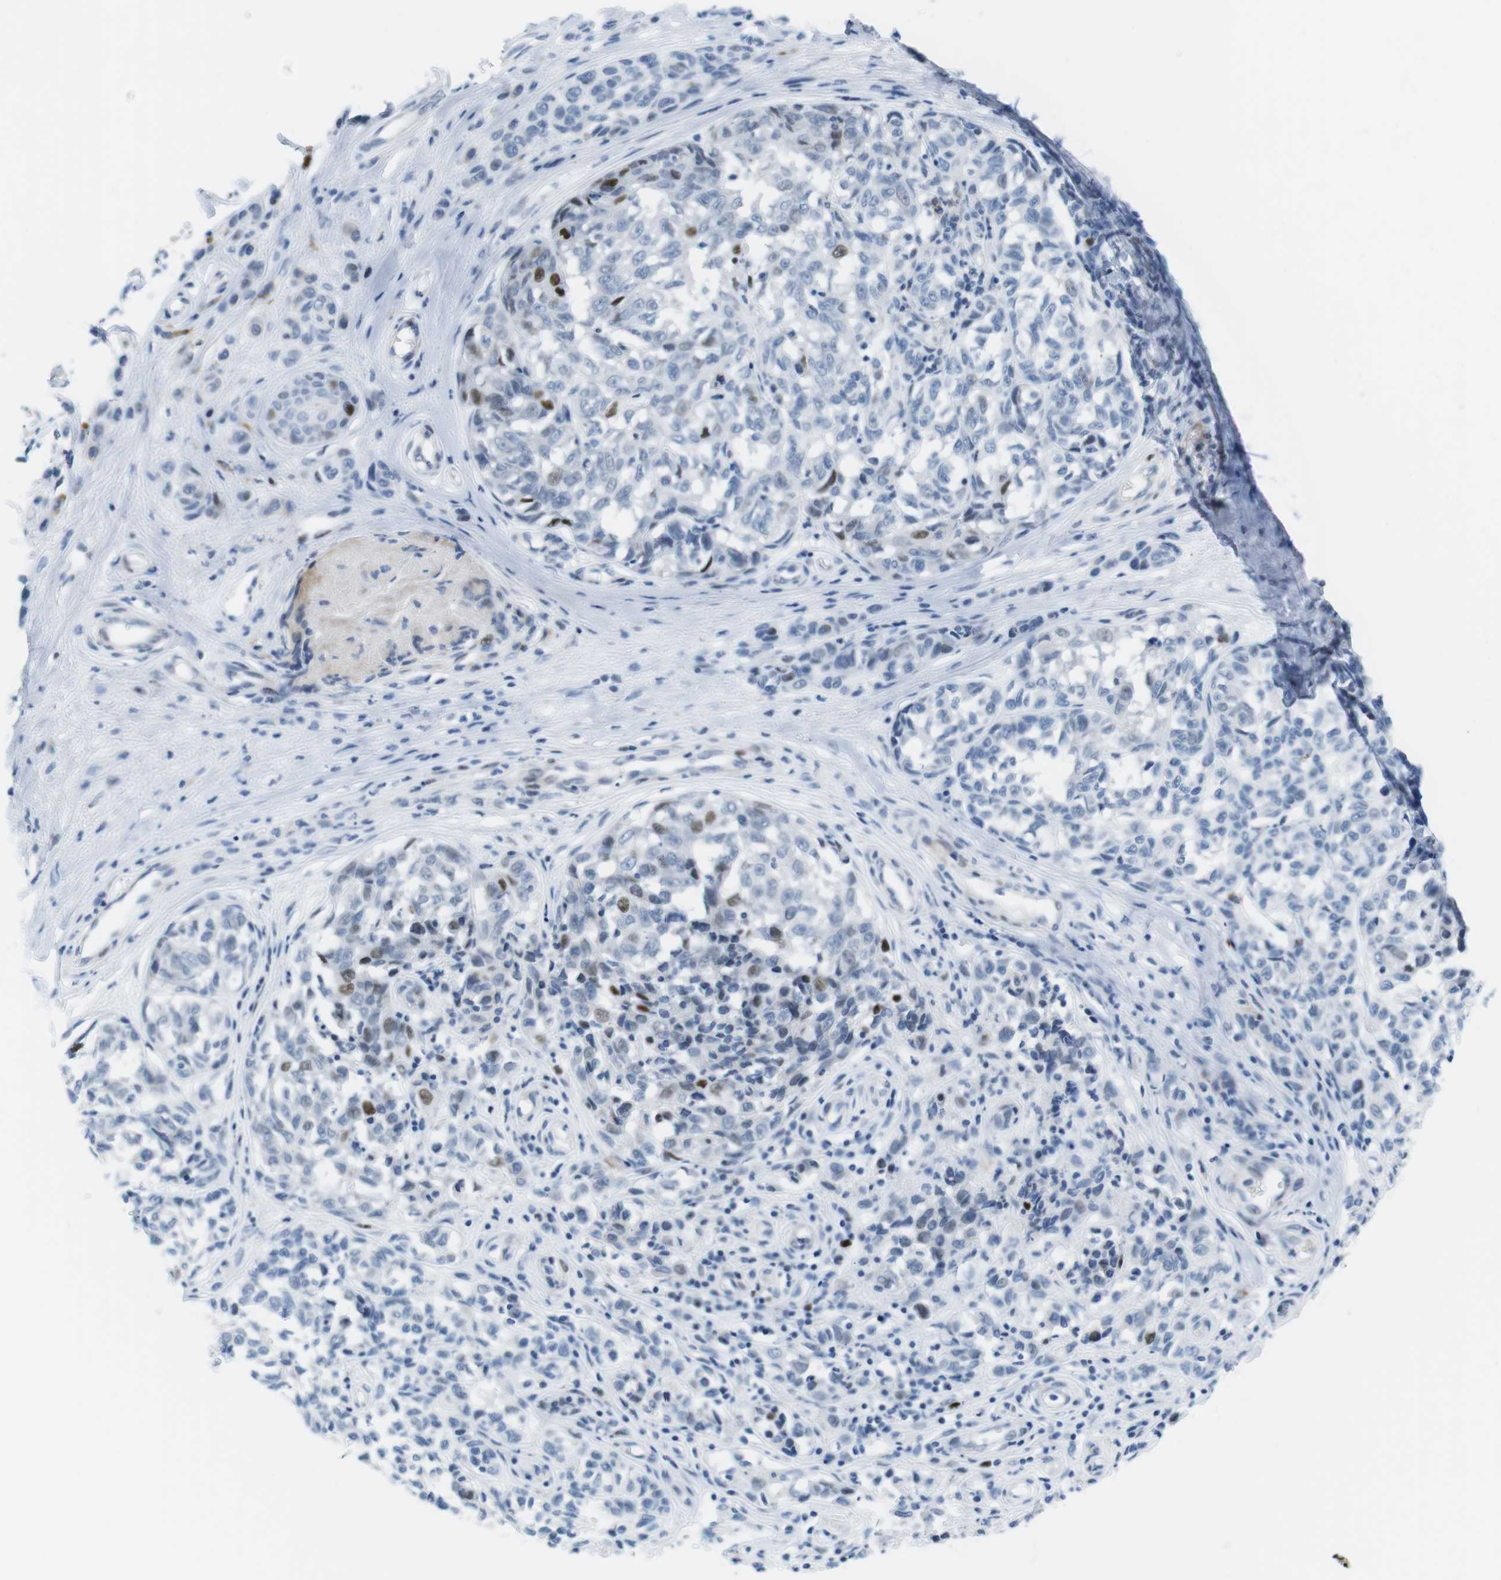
{"staining": {"intensity": "moderate", "quantity": "<25%", "location": "nuclear"}, "tissue": "melanoma", "cell_type": "Tumor cells", "image_type": "cancer", "snomed": [{"axis": "morphology", "description": "Malignant melanoma, NOS"}, {"axis": "topography", "description": "Skin"}], "caption": "IHC micrograph of human melanoma stained for a protein (brown), which shows low levels of moderate nuclear staining in about <25% of tumor cells.", "gene": "CHAF1A", "patient": {"sex": "female", "age": 64}}